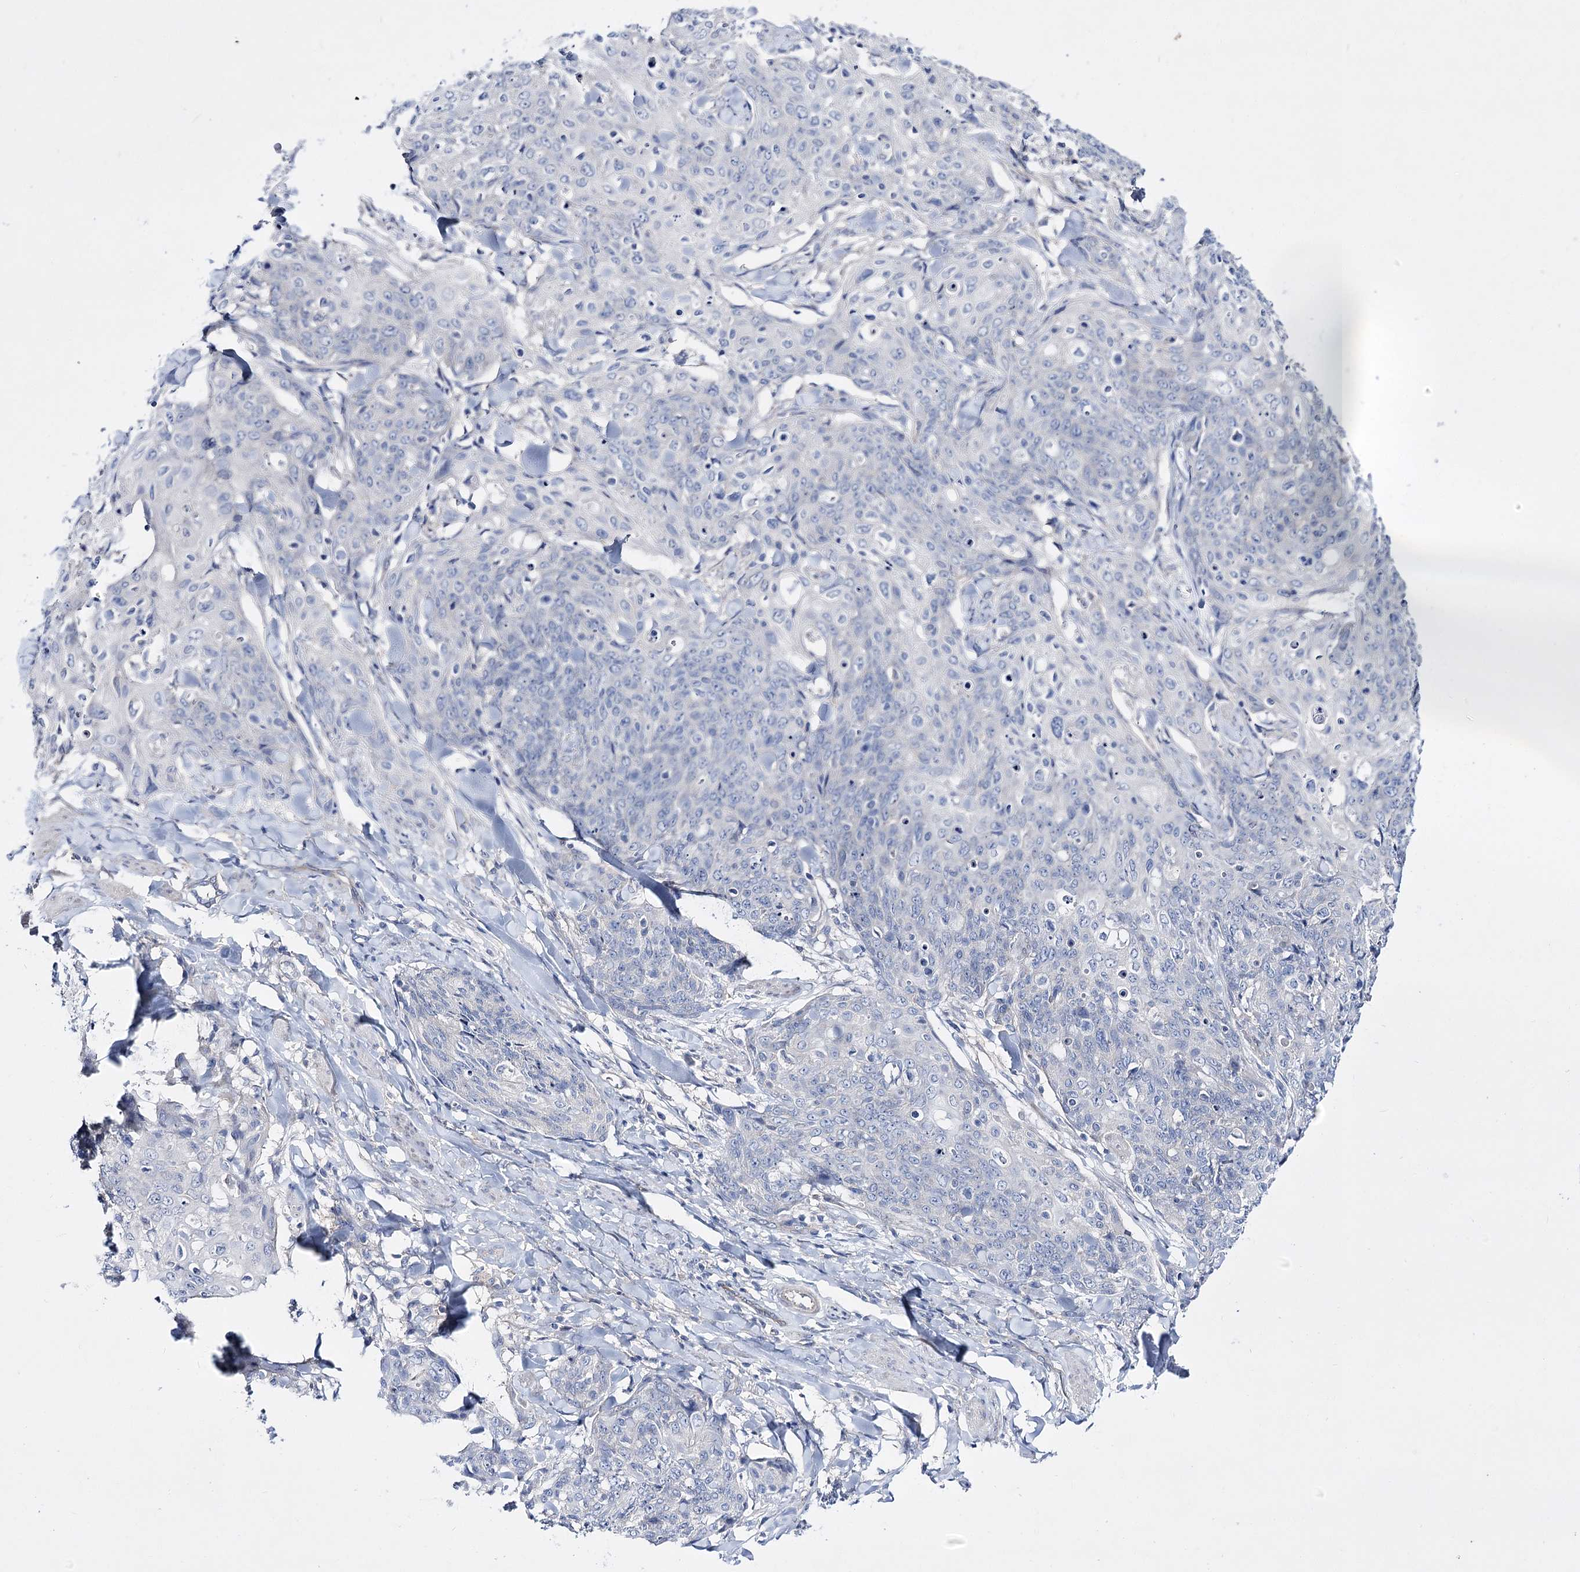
{"staining": {"intensity": "negative", "quantity": "none", "location": "none"}, "tissue": "skin cancer", "cell_type": "Tumor cells", "image_type": "cancer", "snomed": [{"axis": "morphology", "description": "Squamous cell carcinoma, NOS"}, {"axis": "topography", "description": "Skin"}, {"axis": "topography", "description": "Vulva"}], "caption": "Human skin cancer (squamous cell carcinoma) stained for a protein using immunohistochemistry (IHC) displays no positivity in tumor cells.", "gene": "LRRC34", "patient": {"sex": "female", "age": 85}}